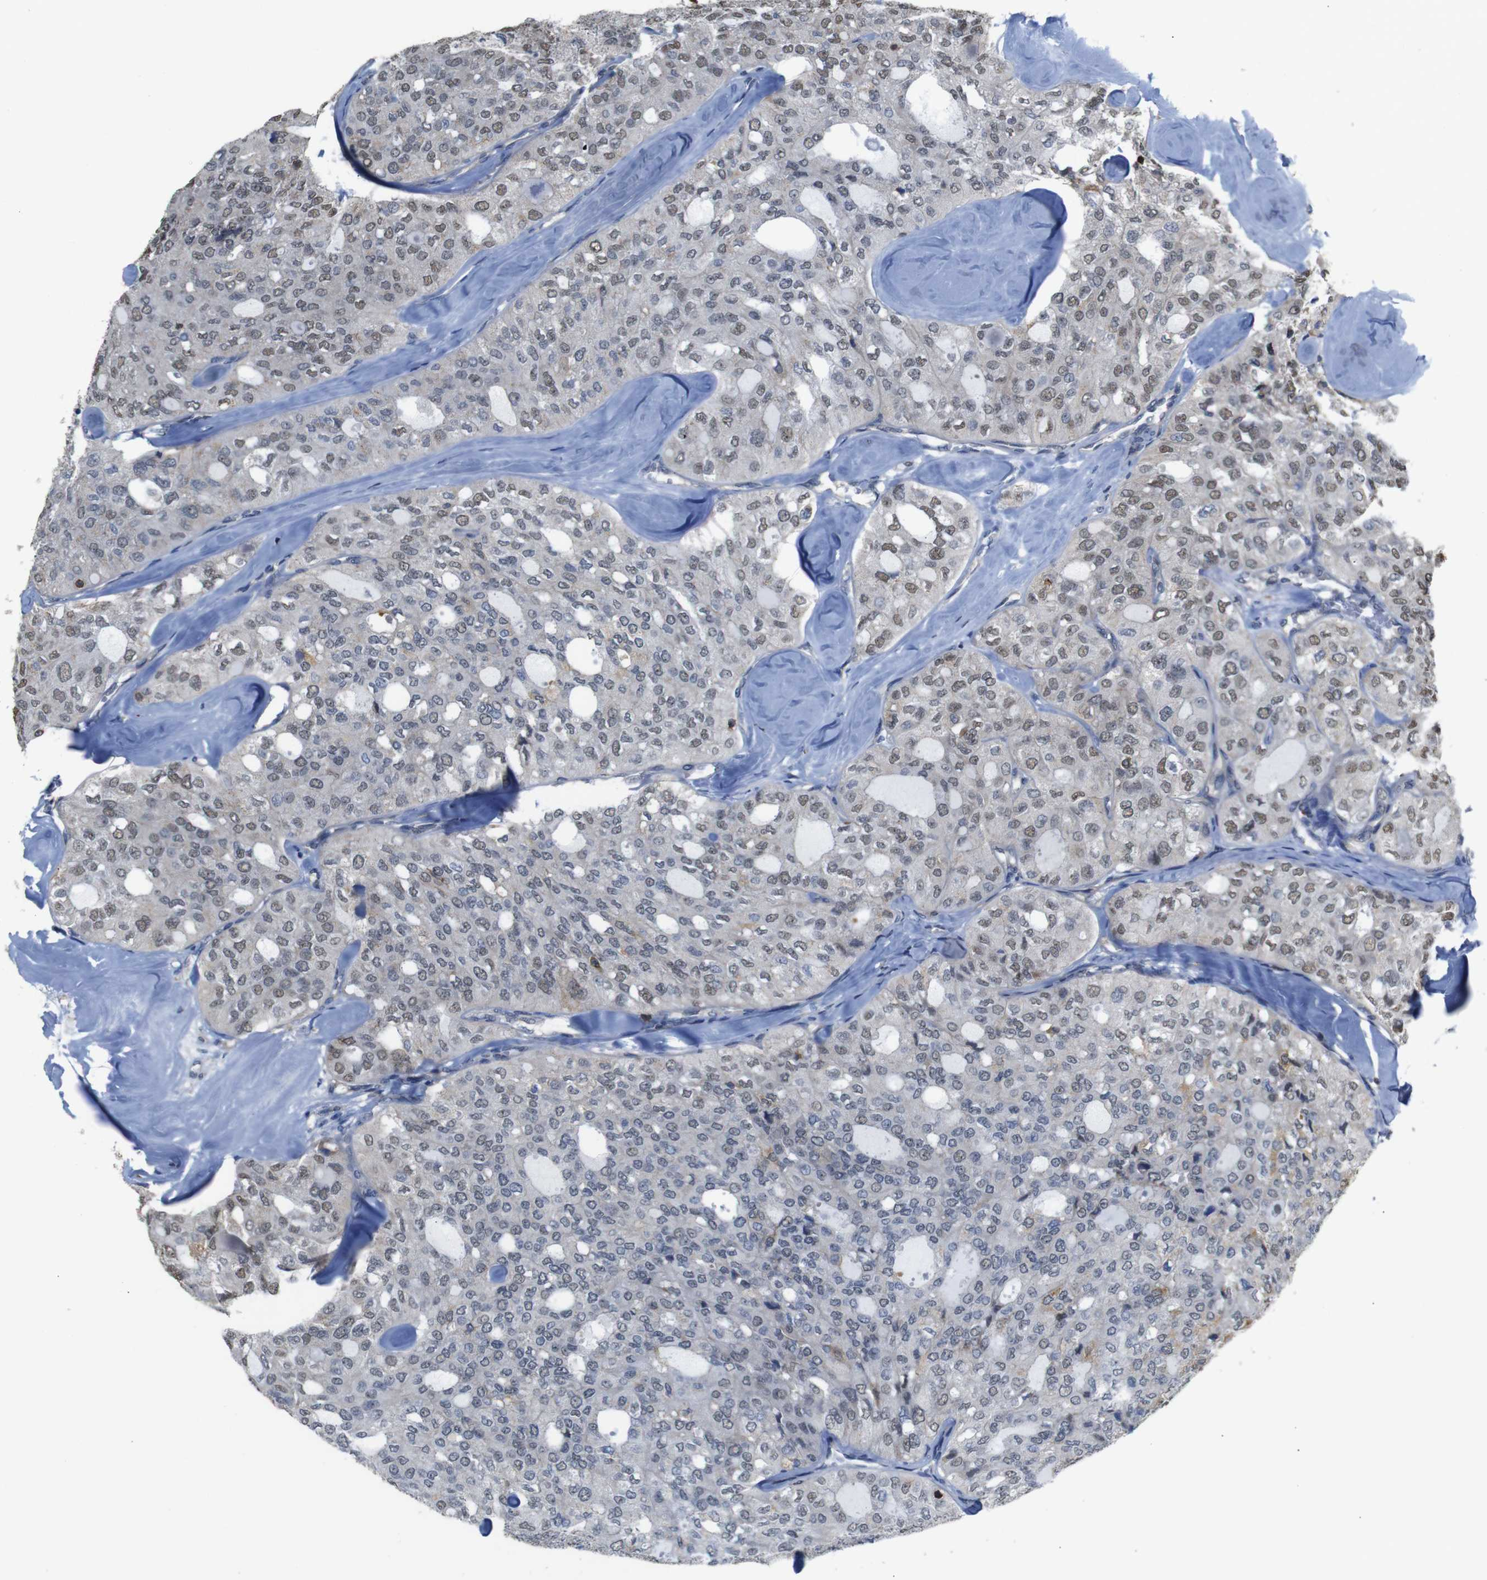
{"staining": {"intensity": "weak", "quantity": "25%-75%", "location": "nuclear"}, "tissue": "thyroid cancer", "cell_type": "Tumor cells", "image_type": "cancer", "snomed": [{"axis": "morphology", "description": "Follicular adenoma carcinoma, NOS"}, {"axis": "topography", "description": "Thyroid gland"}], "caption": "Immunohistochemical staining of thyroid cancer demonstrates low levels of weak nuclear expression in approximately 25%-75% of tumor cells. (brown staining indicates protein expression, while blue staining denotes nuclei).", "gene": "BRWD3", "patient": {"sex": "male", "age": 75}}